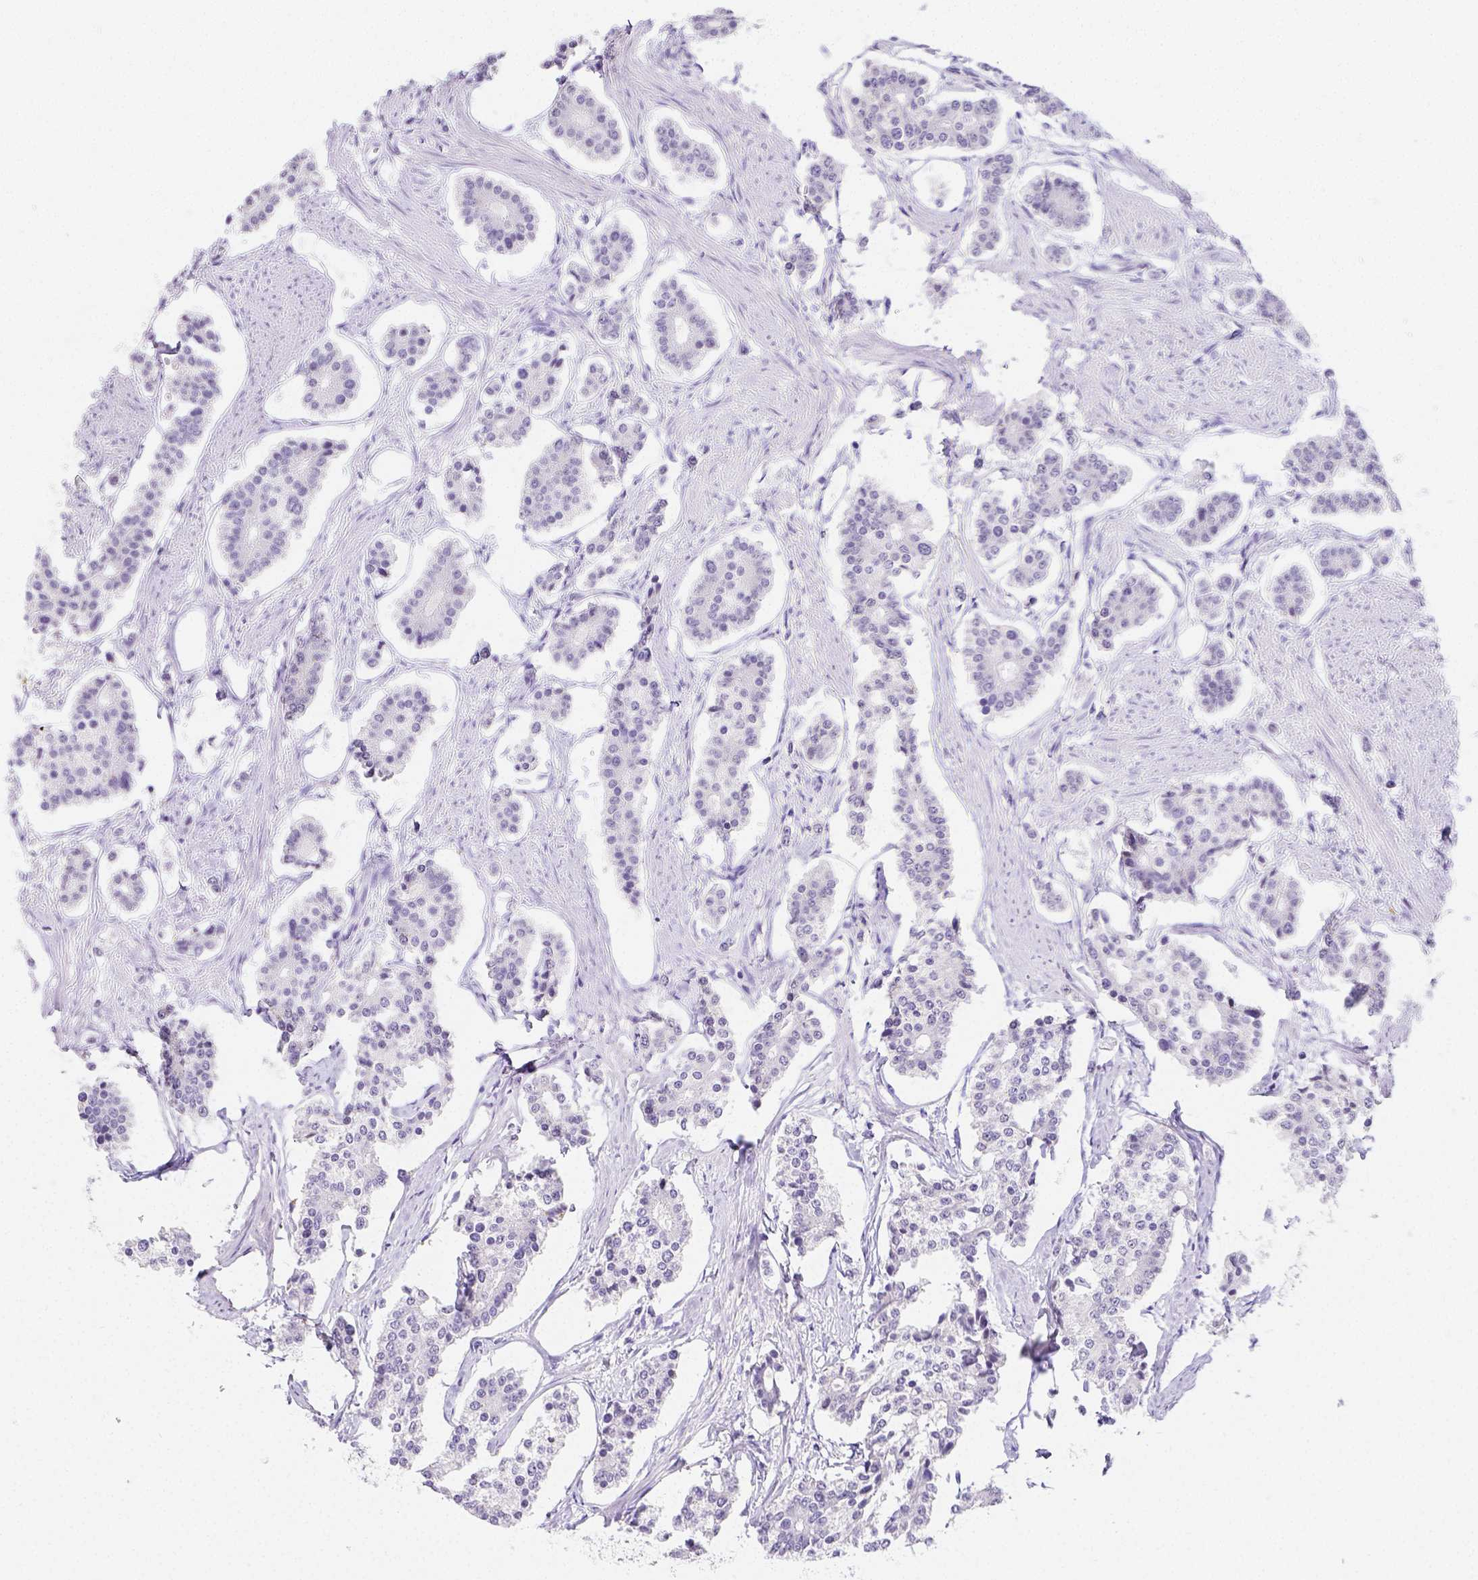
{"staining": {"intensity": "negative", "quantity": "none", "location": "none"}, "tissue": "carcinoid", "cell_type": "Tumor cells", "image_type": "cancer", "snomed": [{"axis": "morphology", "description": "Carcinoid, malignant, NOS"}, {"axis": "topography", "description": "Small intestine"}], "caption": "Micrograph shows no protein staining in tumor cells of carcinoid tissue. The staining is performed using DAB (3,3'-diaminobenzidine) brown chromogen with nuclei counter-stained in using hematoxylin.", "gene": "ARHGAP36", "patient": {"sex": "female", "age": 65}}